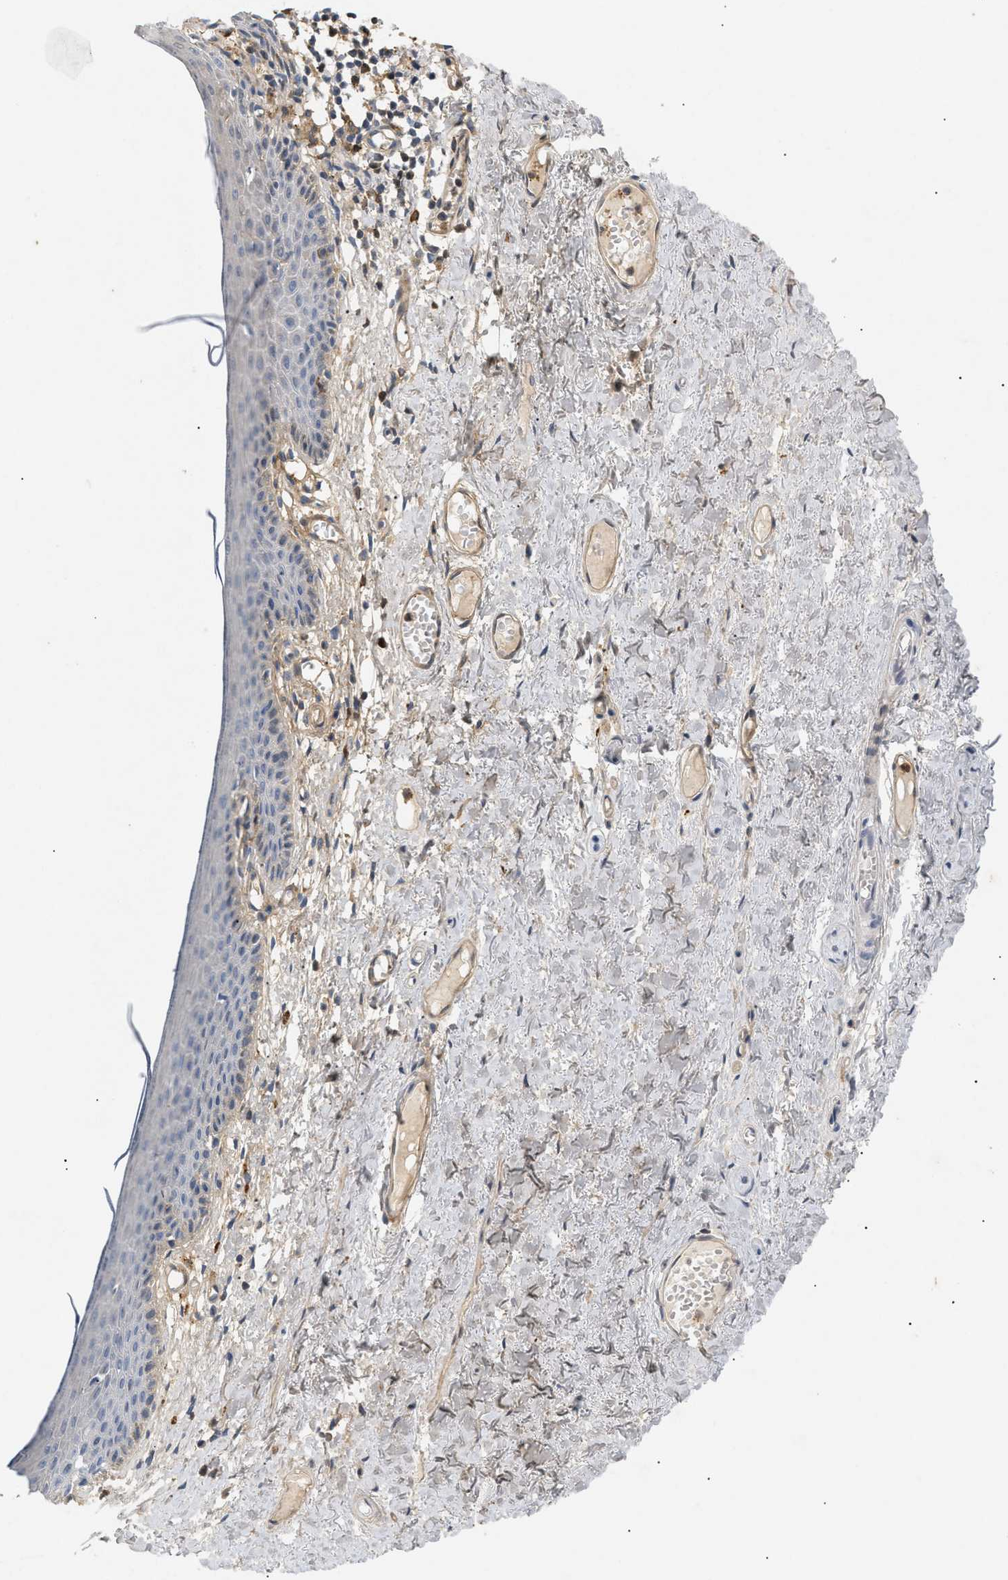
{"staining": {"intensity": "negative", "quantity": "none", "location": "none"}, "tissue": "skin", "cell_type": "Epidermal cells", "image_type": "normal", "snomed": [{"axis": "morphology", "description": "Normal tissue, NOS"}, {"axis": "topography", "description": "Adipose tissue"}, {"axis": "topography", "description": "Vascular tissue"}, {"axis": "topography", "description": "Anal"}, {"axis": "topography", "description": "Peripheral nerve tissue"}], "caption": "A high-resolution histopathology image shows IHC staining of normal skin, which demonstrates no significant positivity in epidermal cells. Brightfield microscopy of immunohistochemistry (IHC) stained with DAB (brown) and hematoxylin (blue), captured at high magnification.", "gene": "FARS2", "patient": {"sex": "female", "age": 54}}